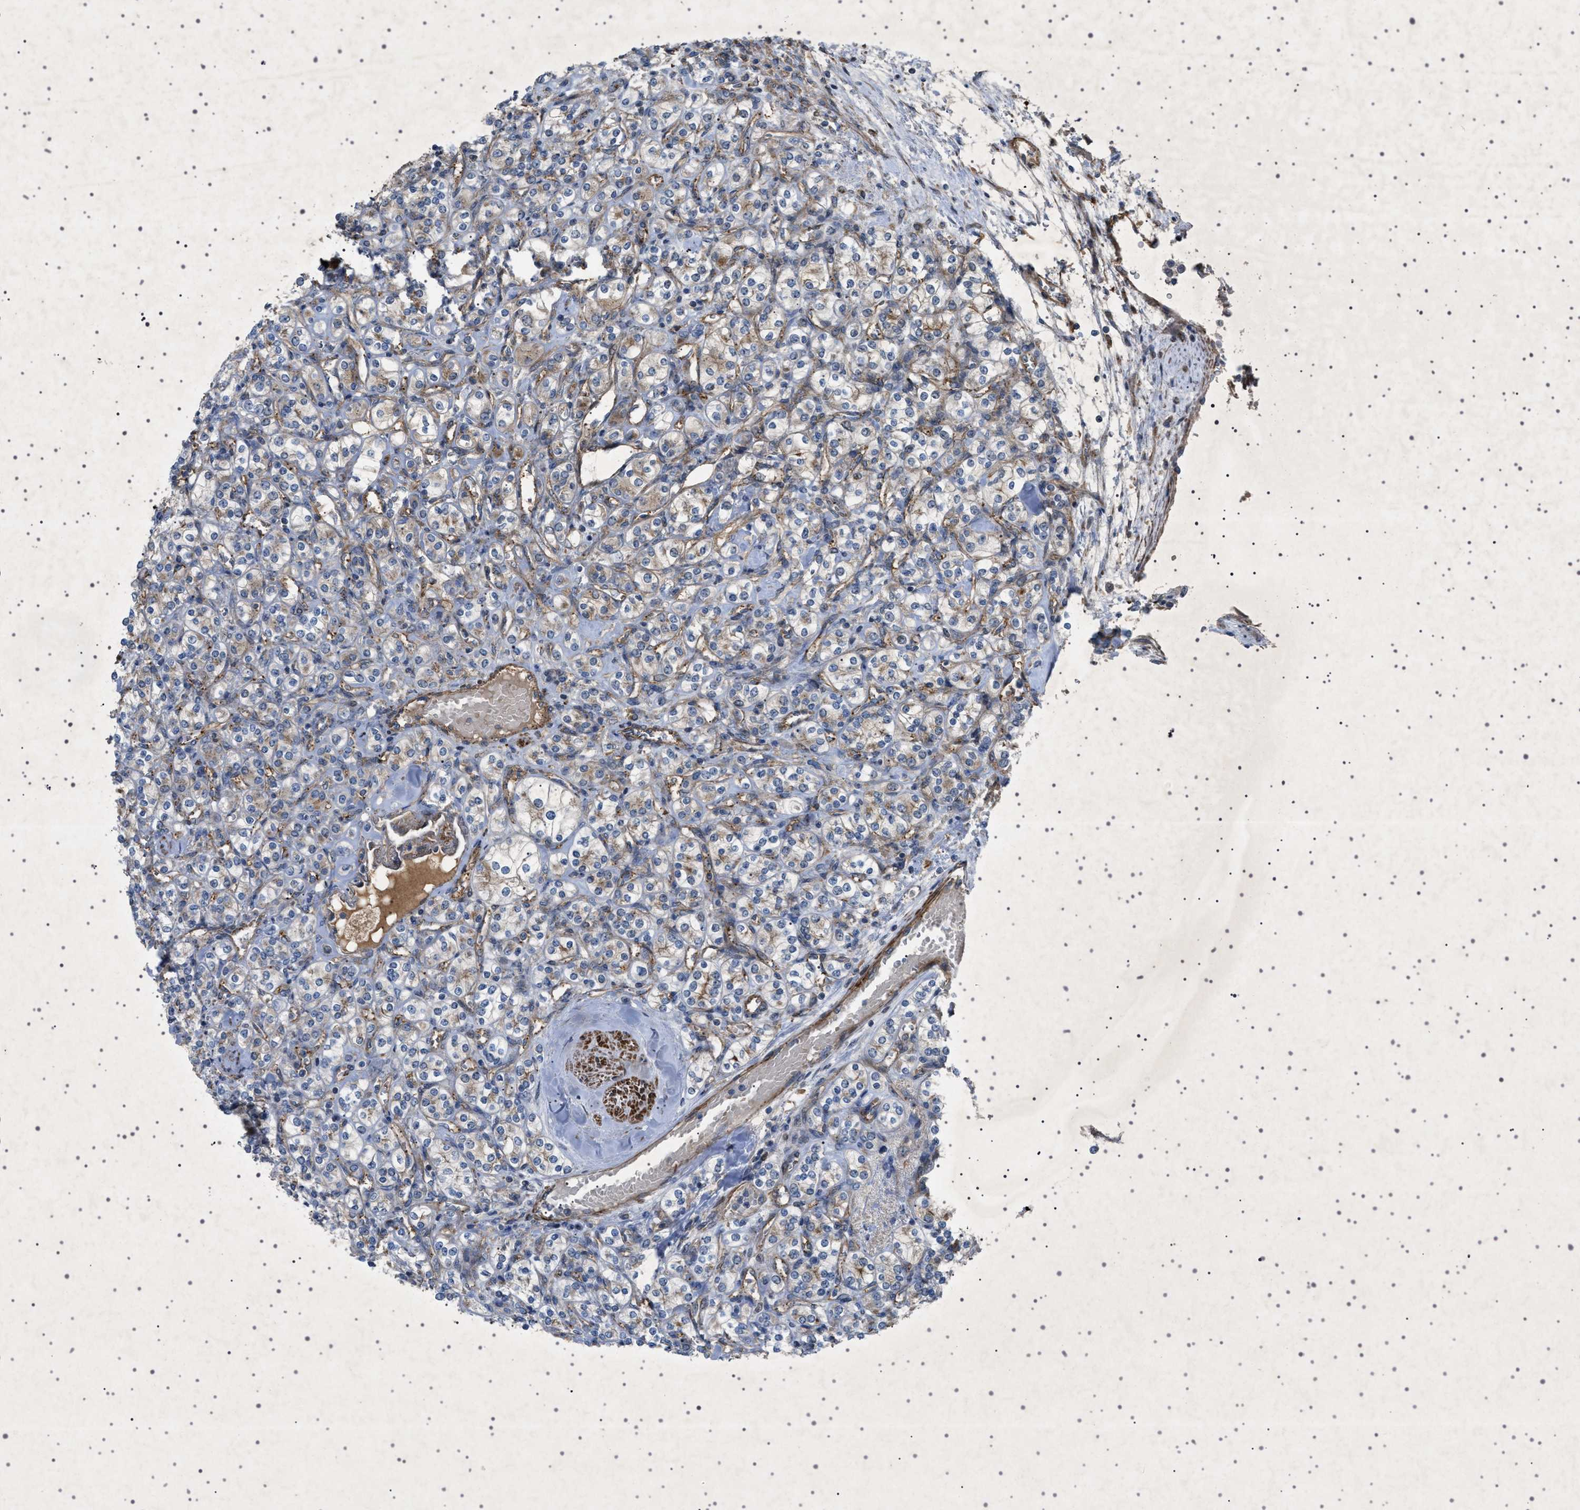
{"staining": {"intensity": "weak", "quantity": ">75%", "location": "cytoplasmic/membranous"}, "tissue": "renal cancer", "cell_type": "Tumor cells", "image_type": "cancer", "snomed": [{"axis": "morphology", "description": "Adenocarcinoma, NOS"}, {"axis": "topography", "description": "Kidney"}], "caption": "Adenocarcinoma (renal) stained with a protein marker shows weak staining in tumor cells.", "gene": "CCDC186", "patient": {"sex": "male", "age": 77}}